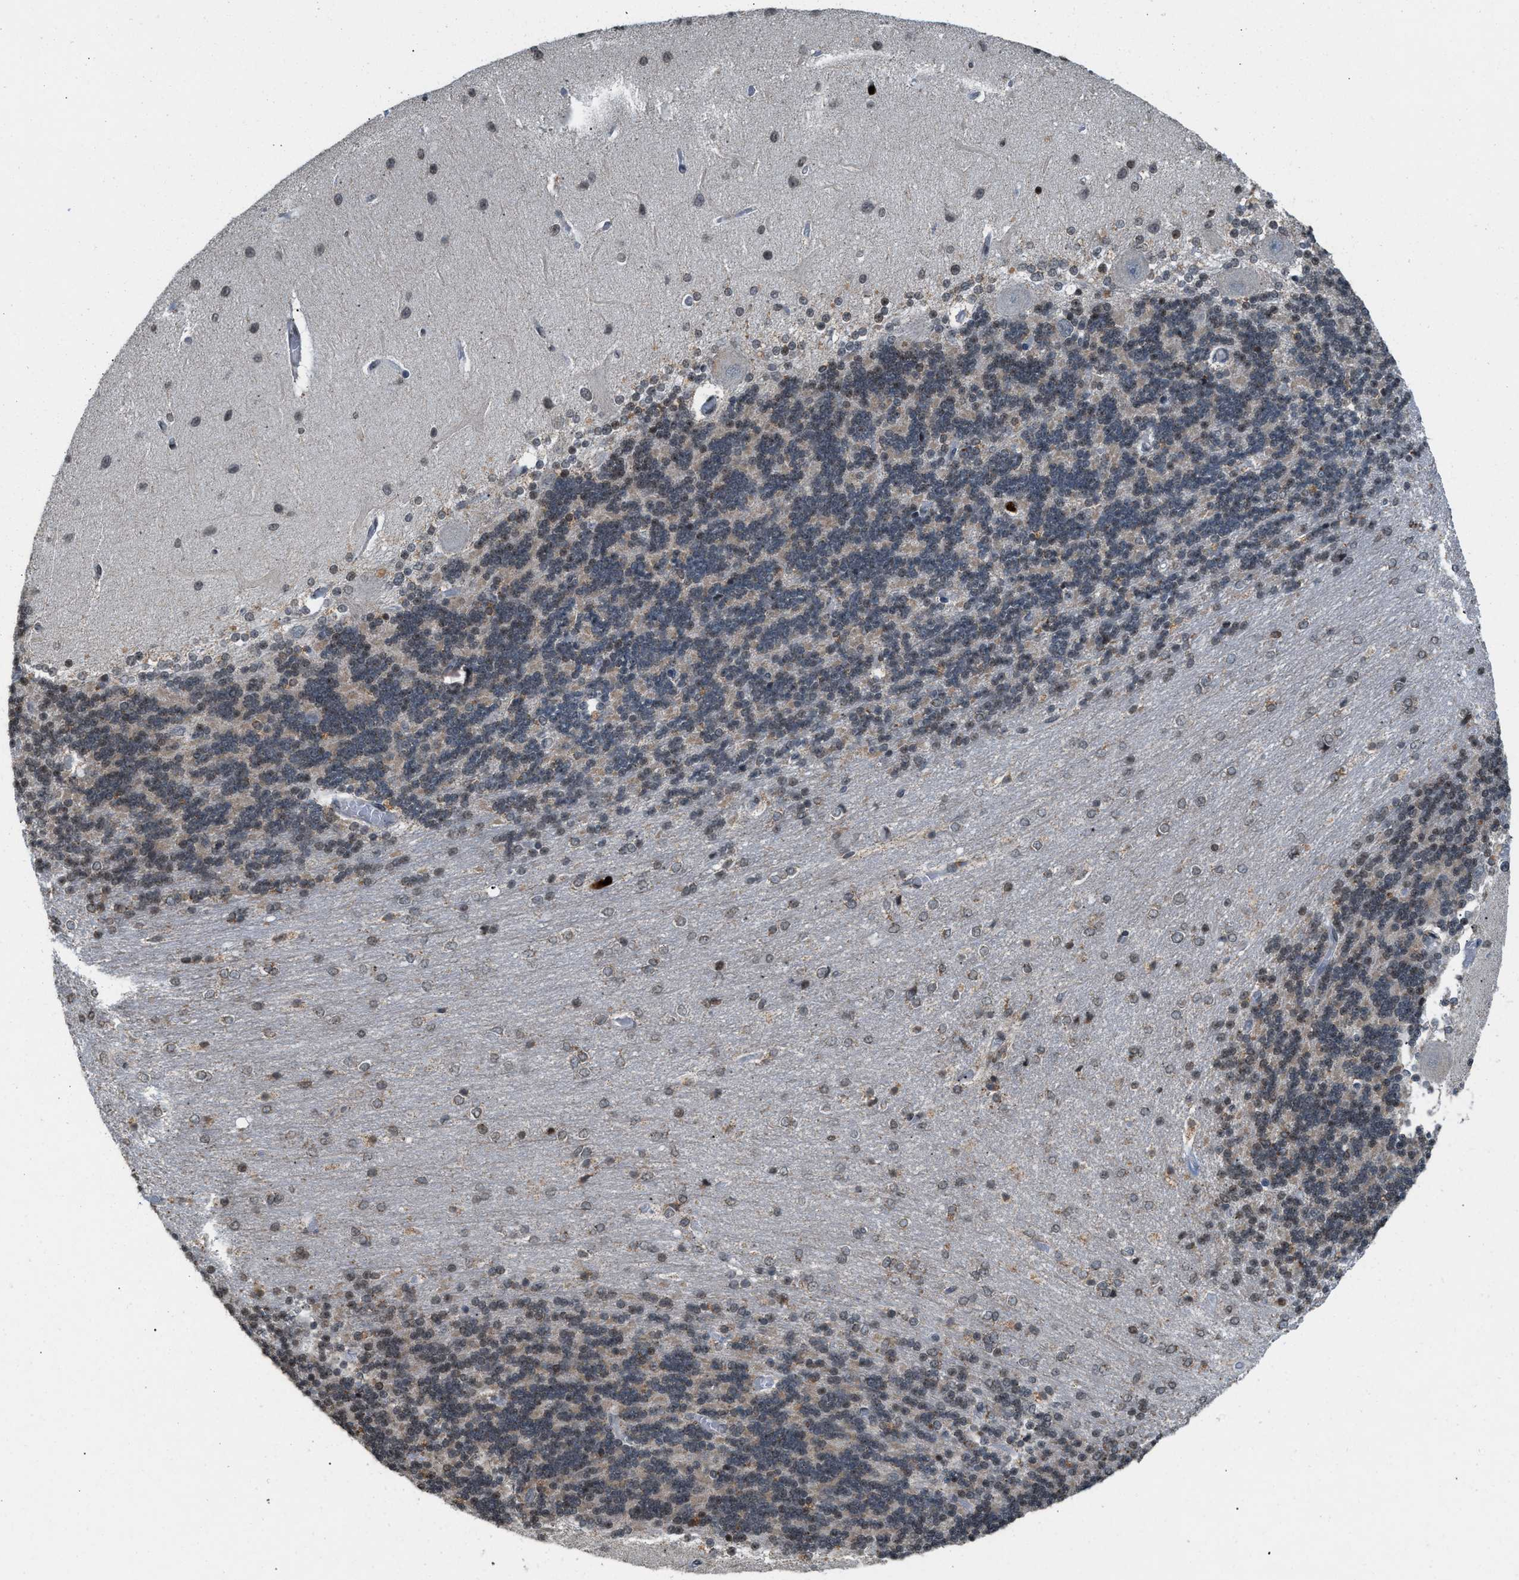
{"staining": {"intensity": "weak", "quantity": "25%-75%", "location": "cytoplasmic/membranous,nuclear"}, "tissue": "cerebellum", "cell_type": "Cells in granular layer", "image_type": "normal", "snomed": [{"axis": "morphology", "description": "Normal tissue, NOS"}, {"axis": "topography", "description": "Cerebellum"}], "caption": "Cells in granular layer exhibit weak cytoplasmic/membranous,nuclear staining in approximately 25%-75% of cells in unremarkable cerebellum. Nuclei are stained in blue.", "gene": "PRUNE2", "patient": {"sex": "female", "age": 54}}